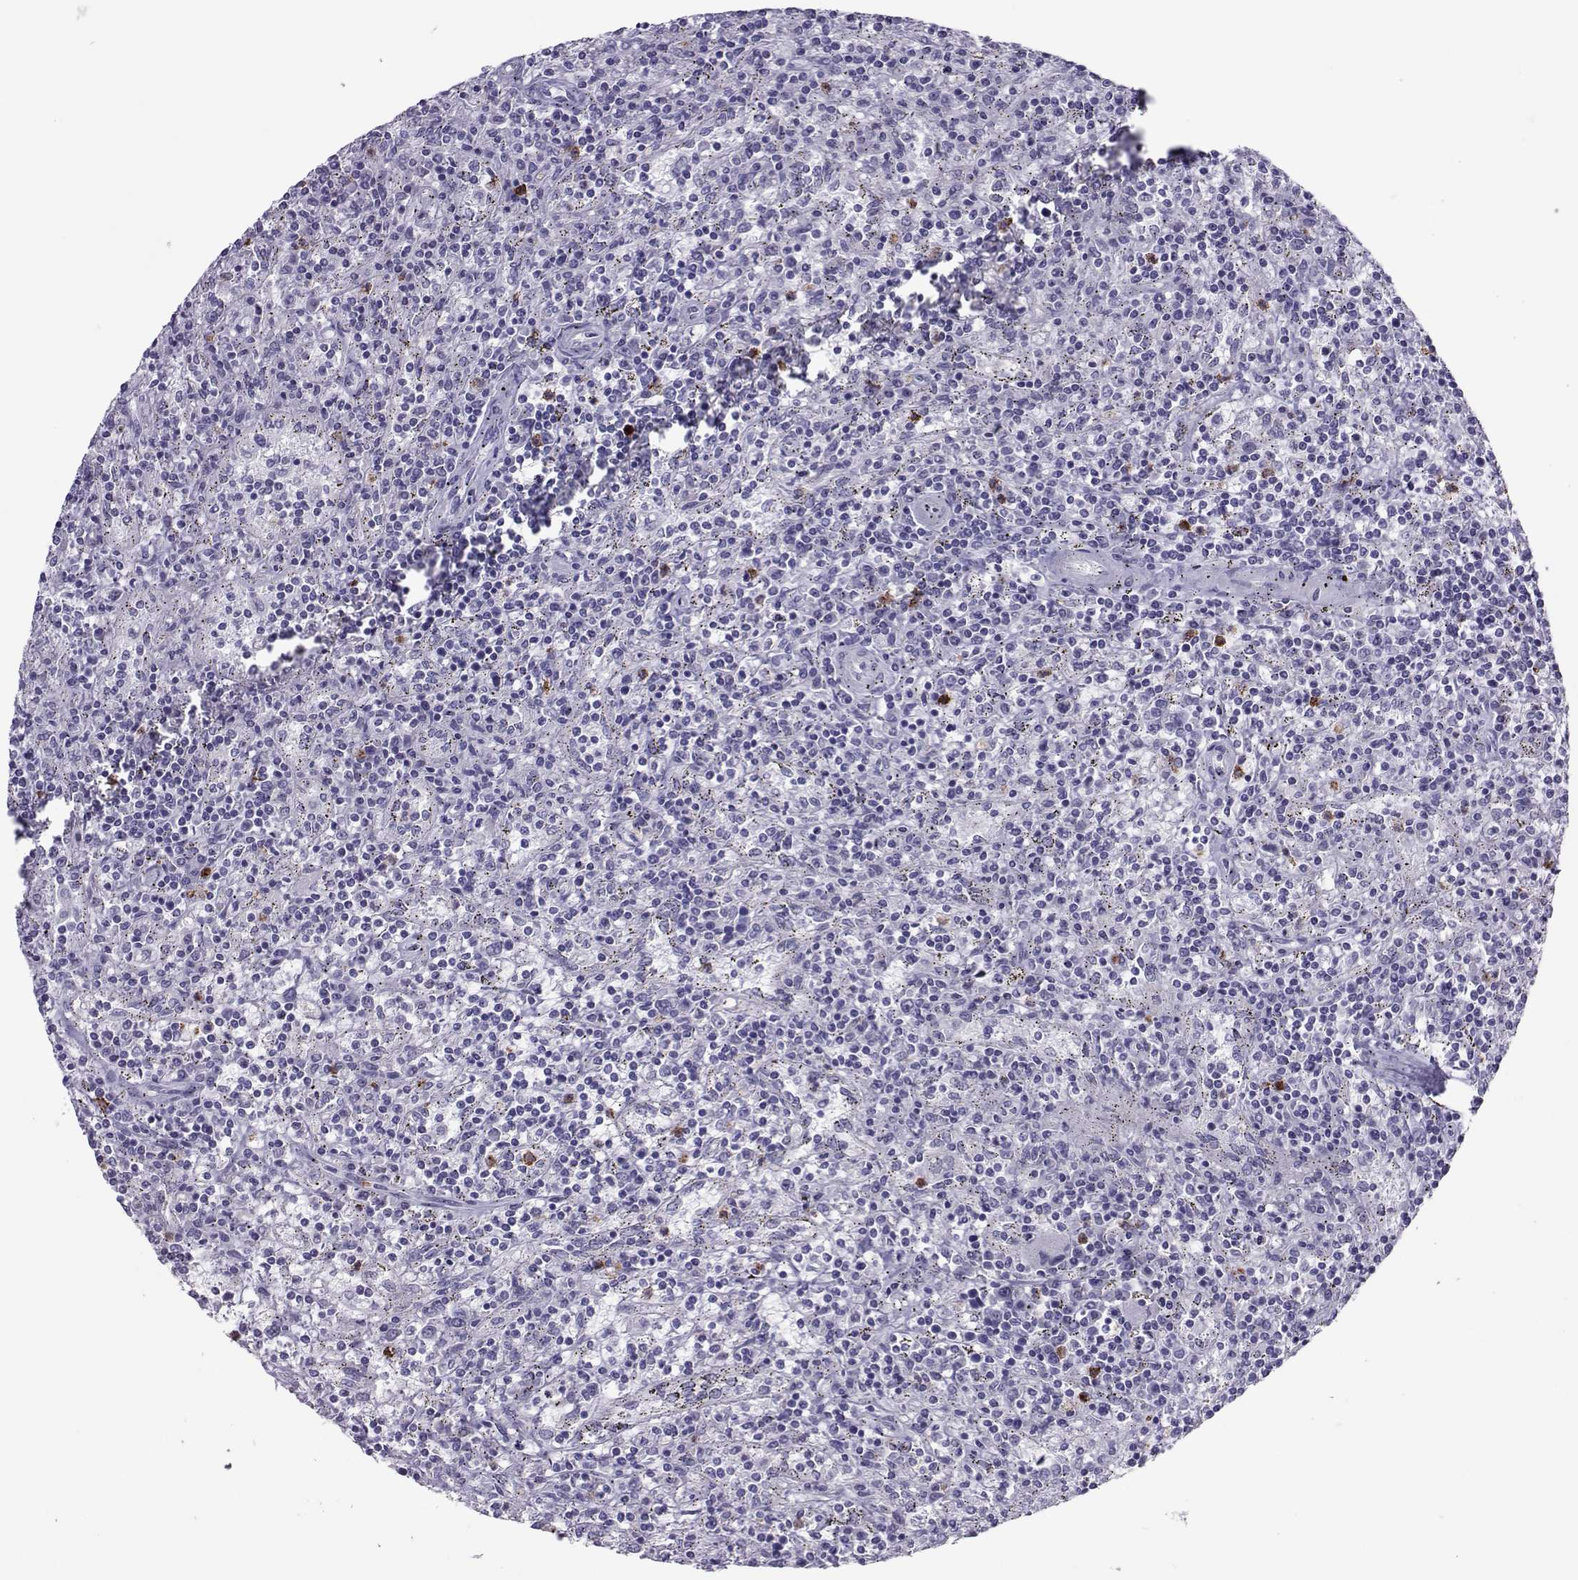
{"staining": {"intensity": "negative", "quantity": "none", "location": "none"}, "tissue": "lymphoma", "cell_type": "Tumor cells", "image_type": "cancer", "snomed": [{"axis": "morphology", "description": "Malignant lymphoma, non-Hodgkin's type, Low grade"}, {"axis": "topography", "description": "Spleen"}], "caption": "A high-resolution histopathology image shows IHC staining of malignant lymphoma, non-Hodgkin's type (low-grade), which shows no significant expression in tumor cells. (DAB immunohistochemistry, high magnification).", "gene": "TRPM7", "patient": {"sex": "male", "age": 62}}